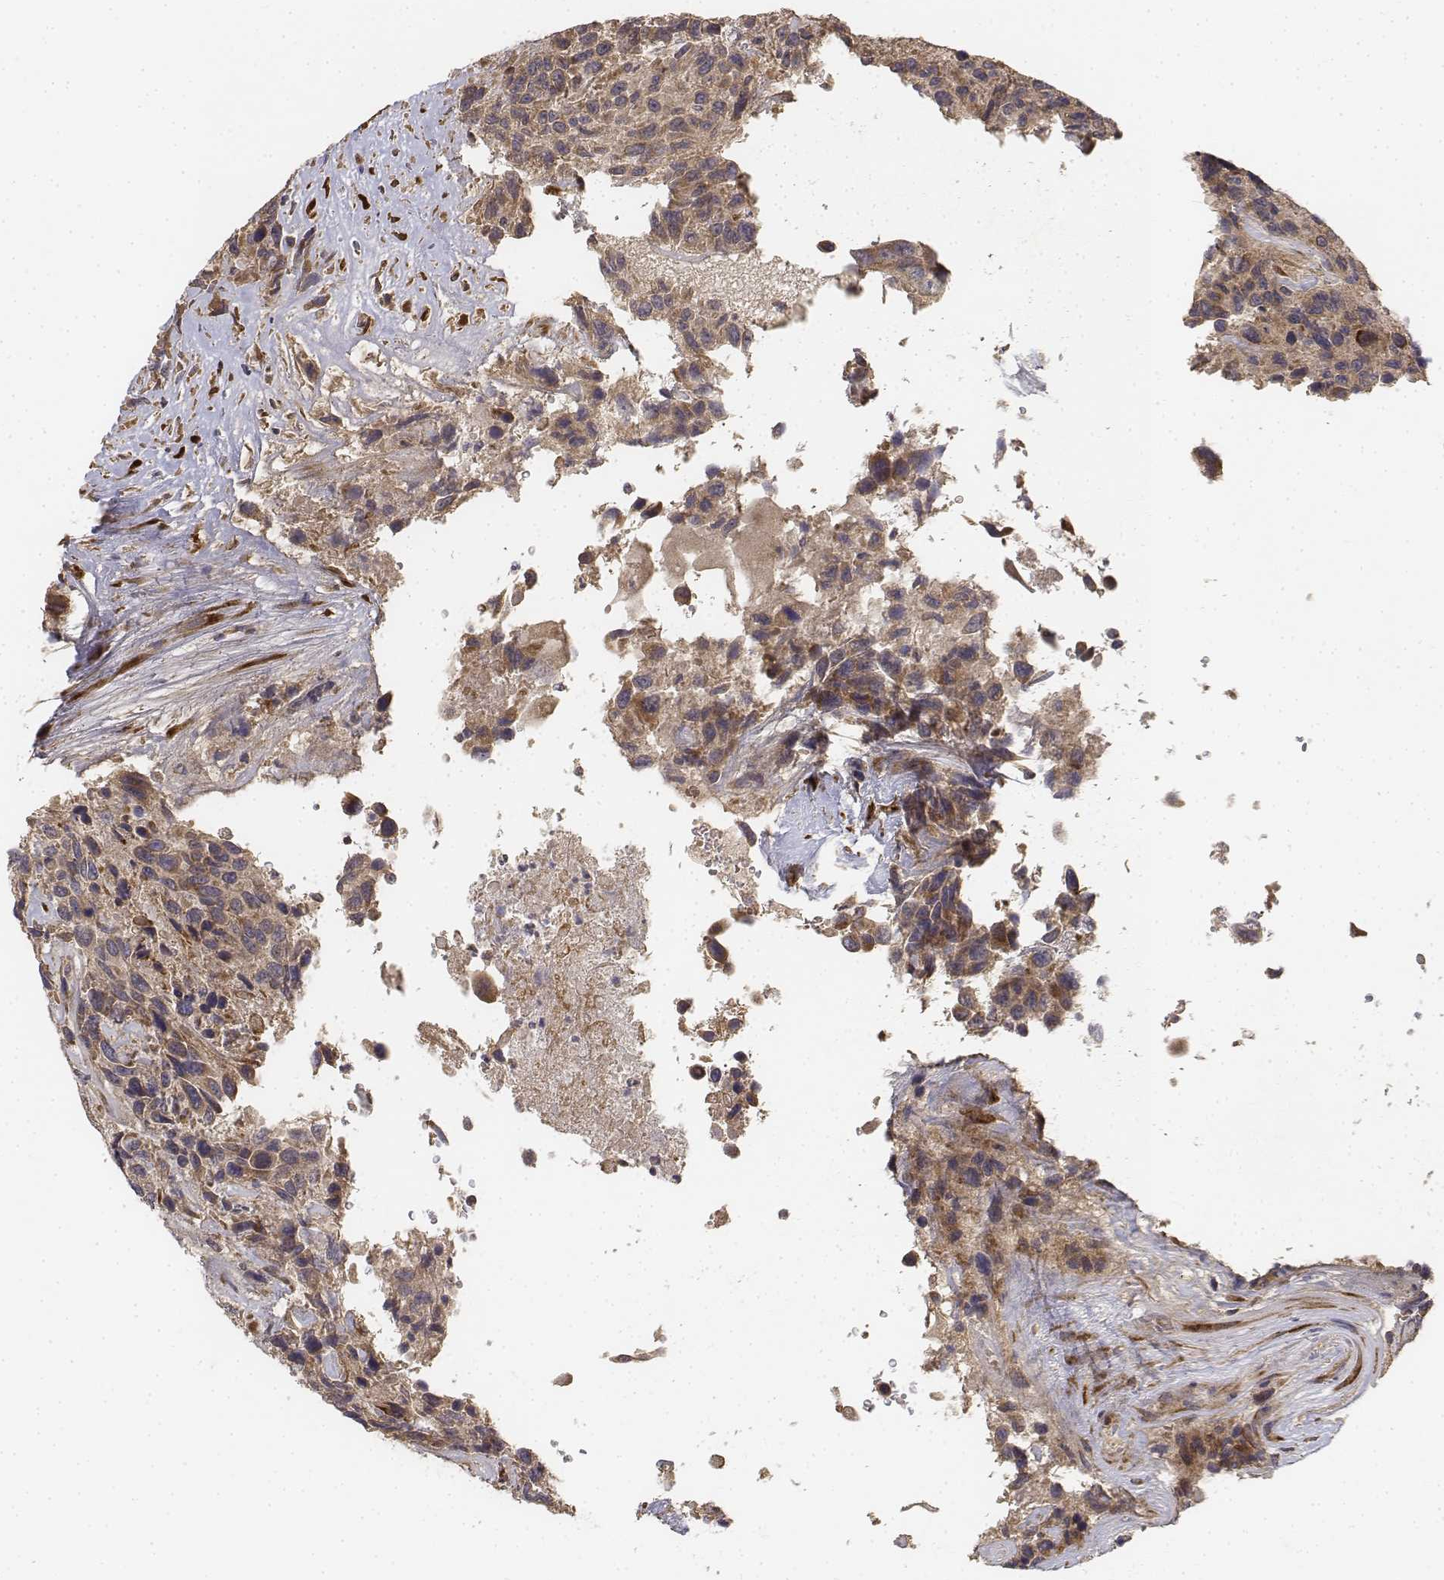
{"staining": {"intensity": "moderate", "quantity": ">75%", "location": "cytoplasmic/membranous"}, "tissue": "urothelial cancer", "cell_type": "Tumor cells", "image_type": "cancer", "snomed": [{"axis": "morphology", "description": "Urothelial carcinoma, High grade"}, {"axis": "topography", "description": "Urinary bladder"}], "caption": "Immunohistochemistry (DAB (3,3'-diaminobenzidine)) staining of urothelial carcinoma (high-grade) reveals moderate cytoplasmic/membranous protein staining in approximately >75% of tumor cells. (IHC, brightfield microscopy, high magnification).", "gene": "FBXO21", "patient": {"sex": "female", "age": 70}}